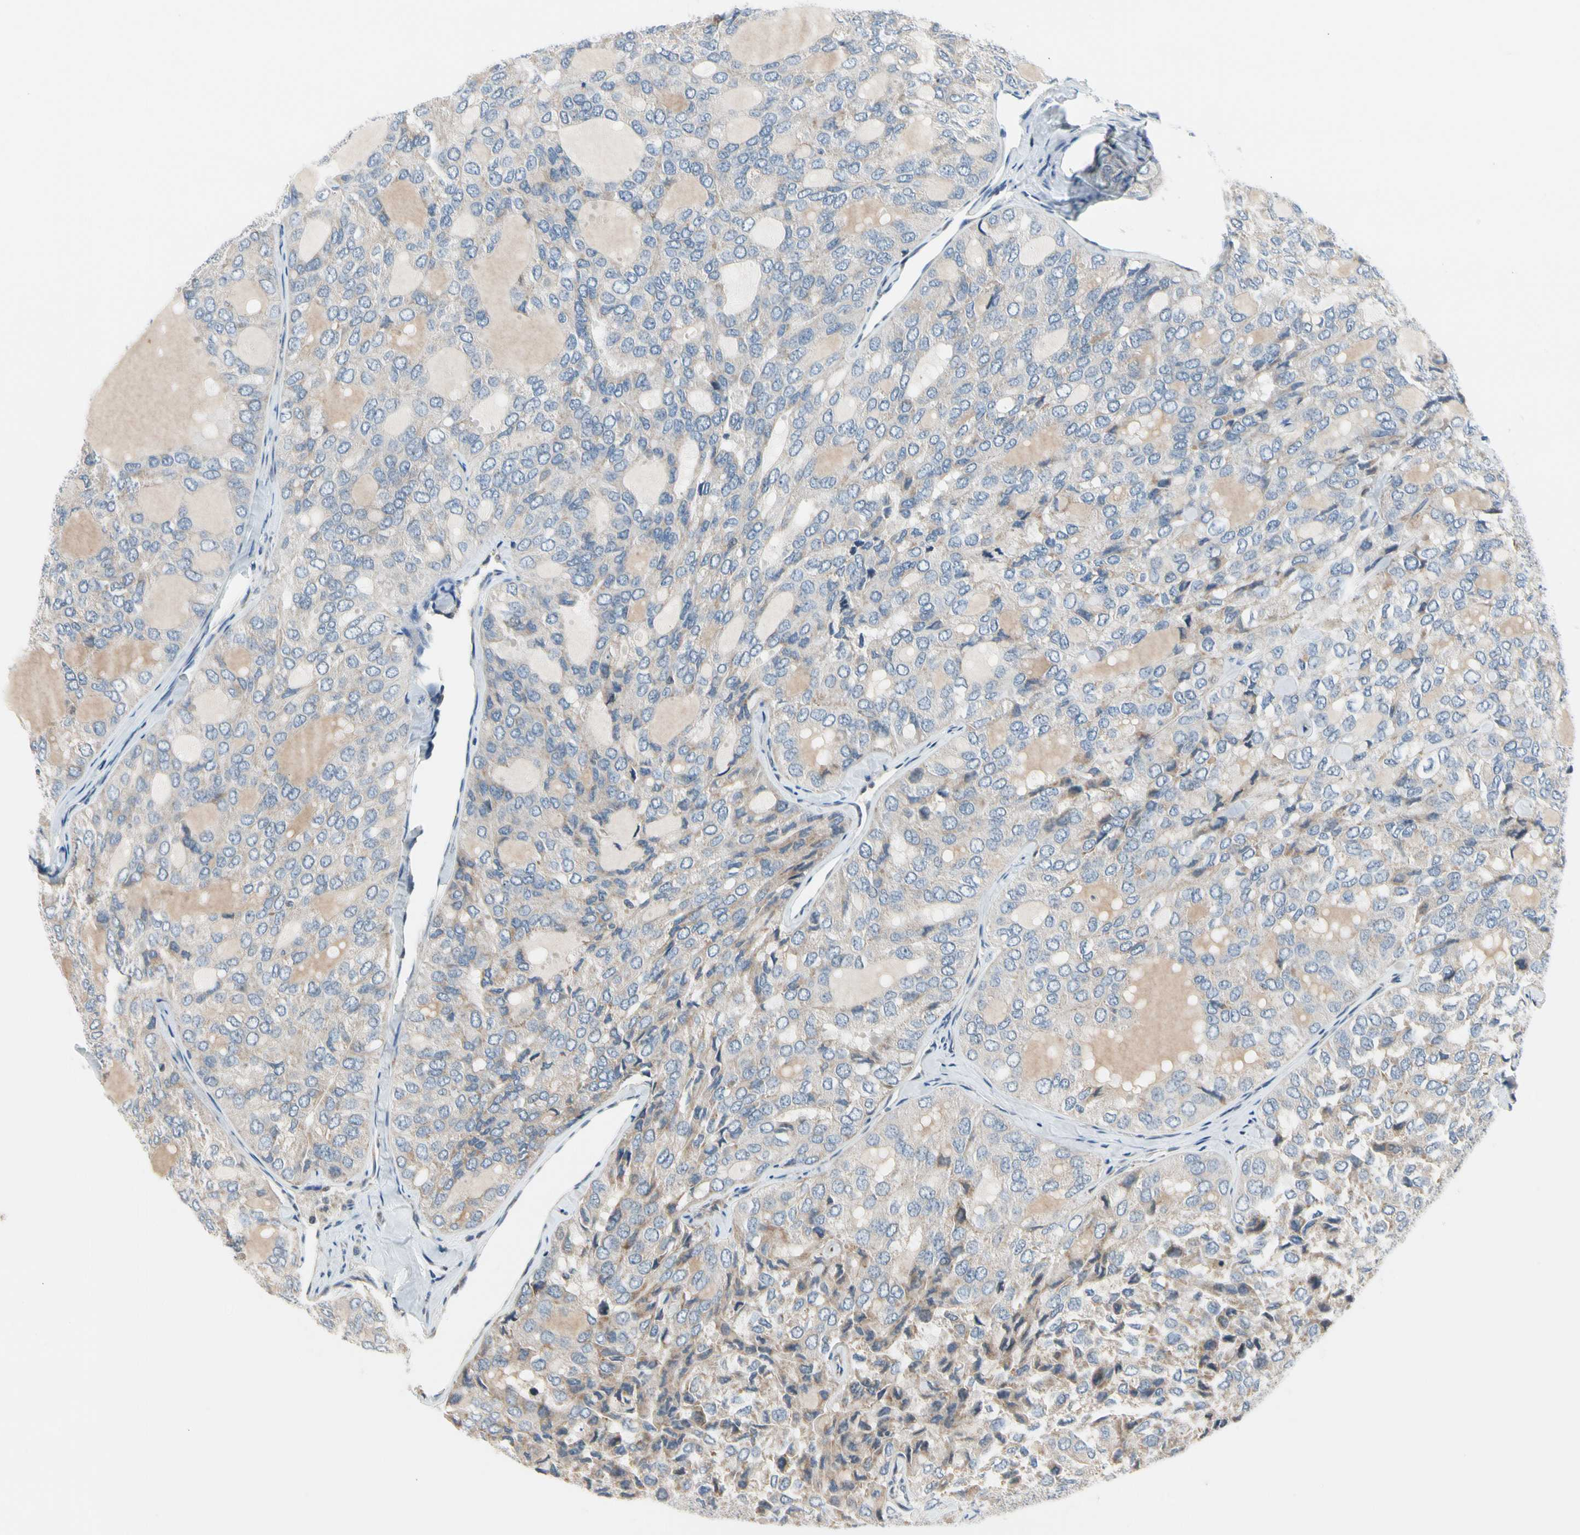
{"staining": {"intensity": "negative", "quantity": "none", "location": "none"}, "tissue": "thyroid cancer", "cell_type": "Tumor cells", "image_type": "cancer", "snomed": [{"axis": "morphology", "description": "Follicular adenoma carcinoma, NOS"}, {"axis": "topography", "description": "Thyroid gland"}], "caption": "DAB (3,3'-diaminobenzidine) immunohistochemical staining of follicular adenoma carcinoma (thyroid) reveals no significant expression in tumor cells.", "gene": "SOX30", "patient": {"sex": "male", "age": 75}}